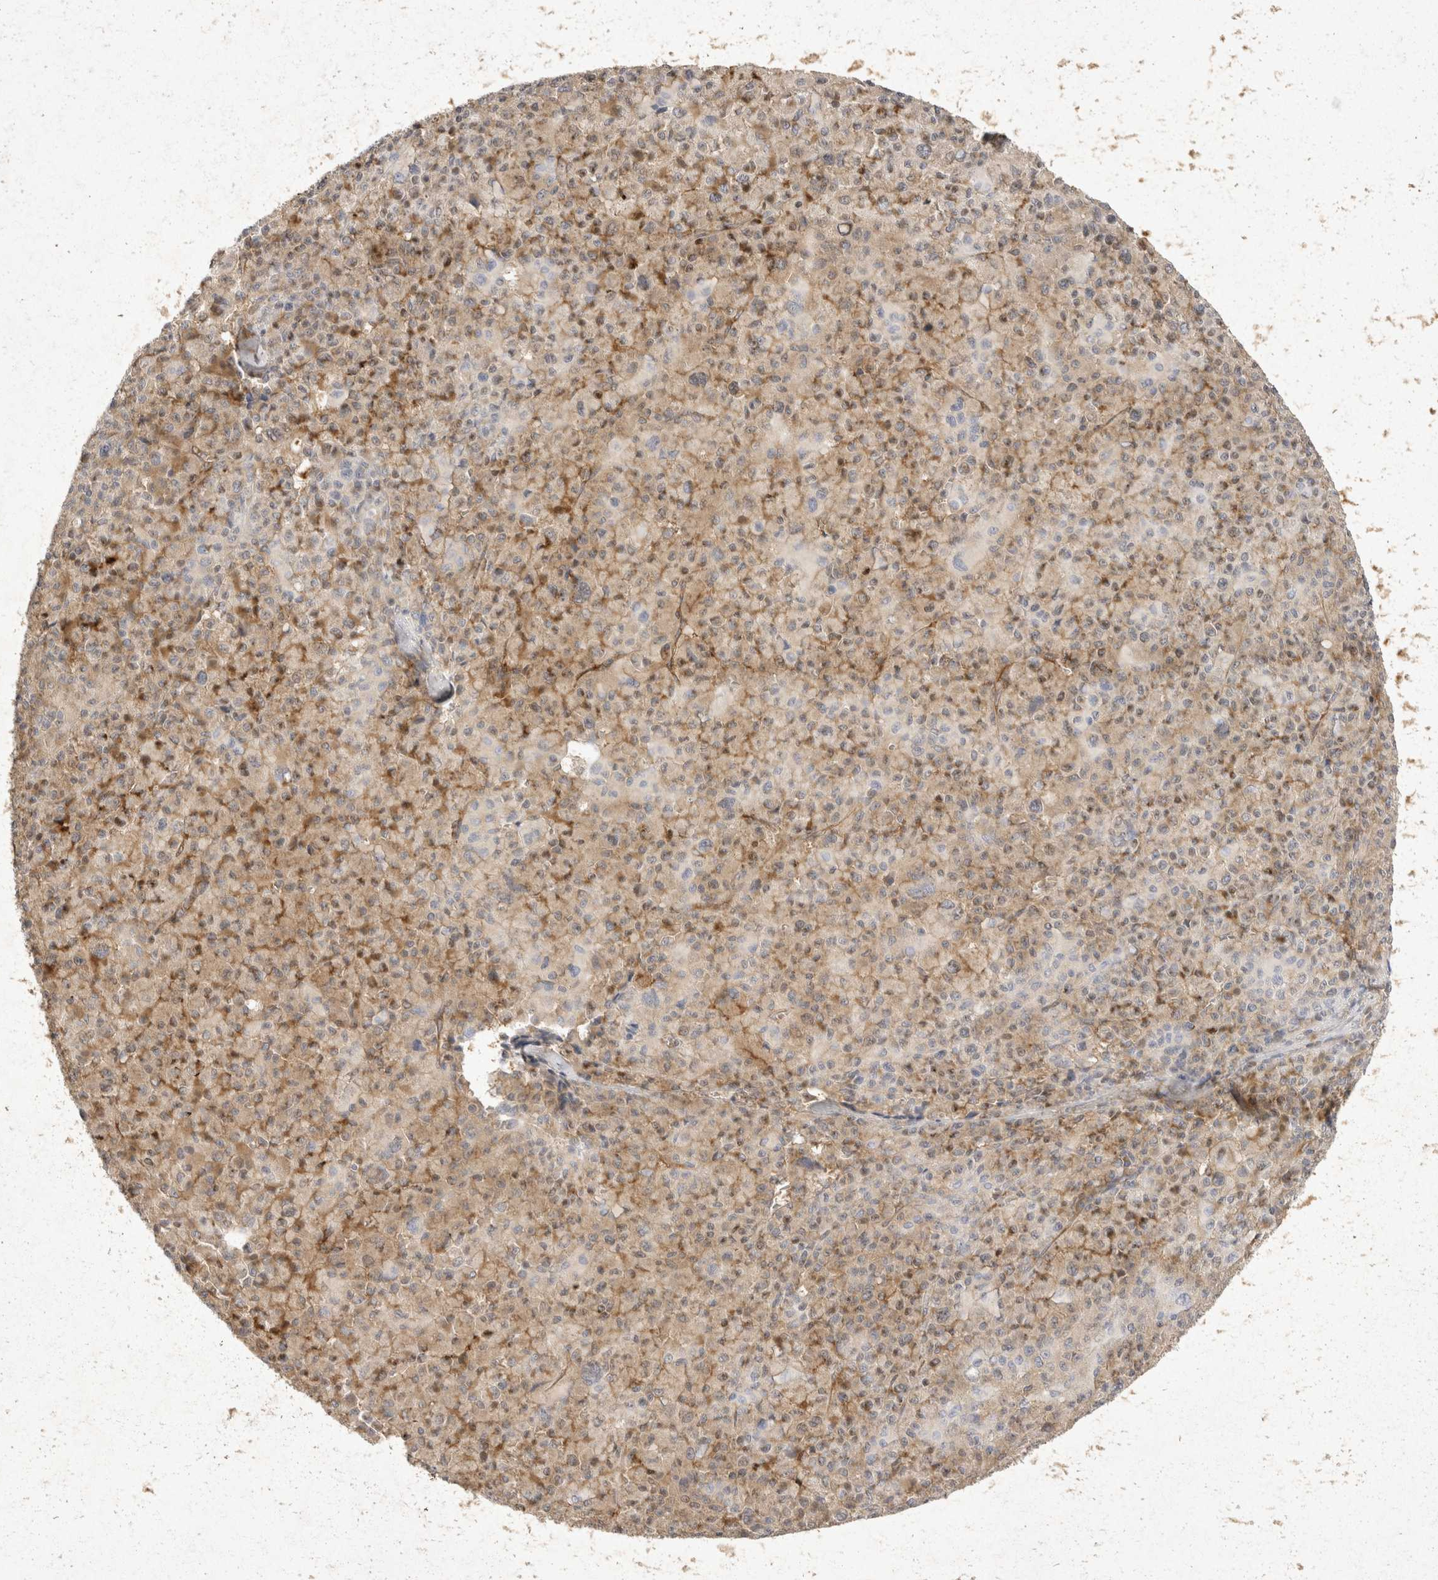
{"staining": {"intensity": "negative", "quantity": "none", "location": "none"}, "tissue": "melanoma", "cell_type": "Tumor cells", "image_type": "cancer", "snomed": [{"axis": "morphology", "description": "Malignant melanoma, Metastatic site"}, {"axis": "topography", "description": "Skin"}], "caption": "Protein analysis of malignant melanoma (metastatic site) shows no significant staining in tumor cells. (DAB immunohistochemistry (IHC) visualized using brightfield microscopy, high magnification).", "gene": "EIF4G3", "patient": {"sex": "female", "age": 74}}